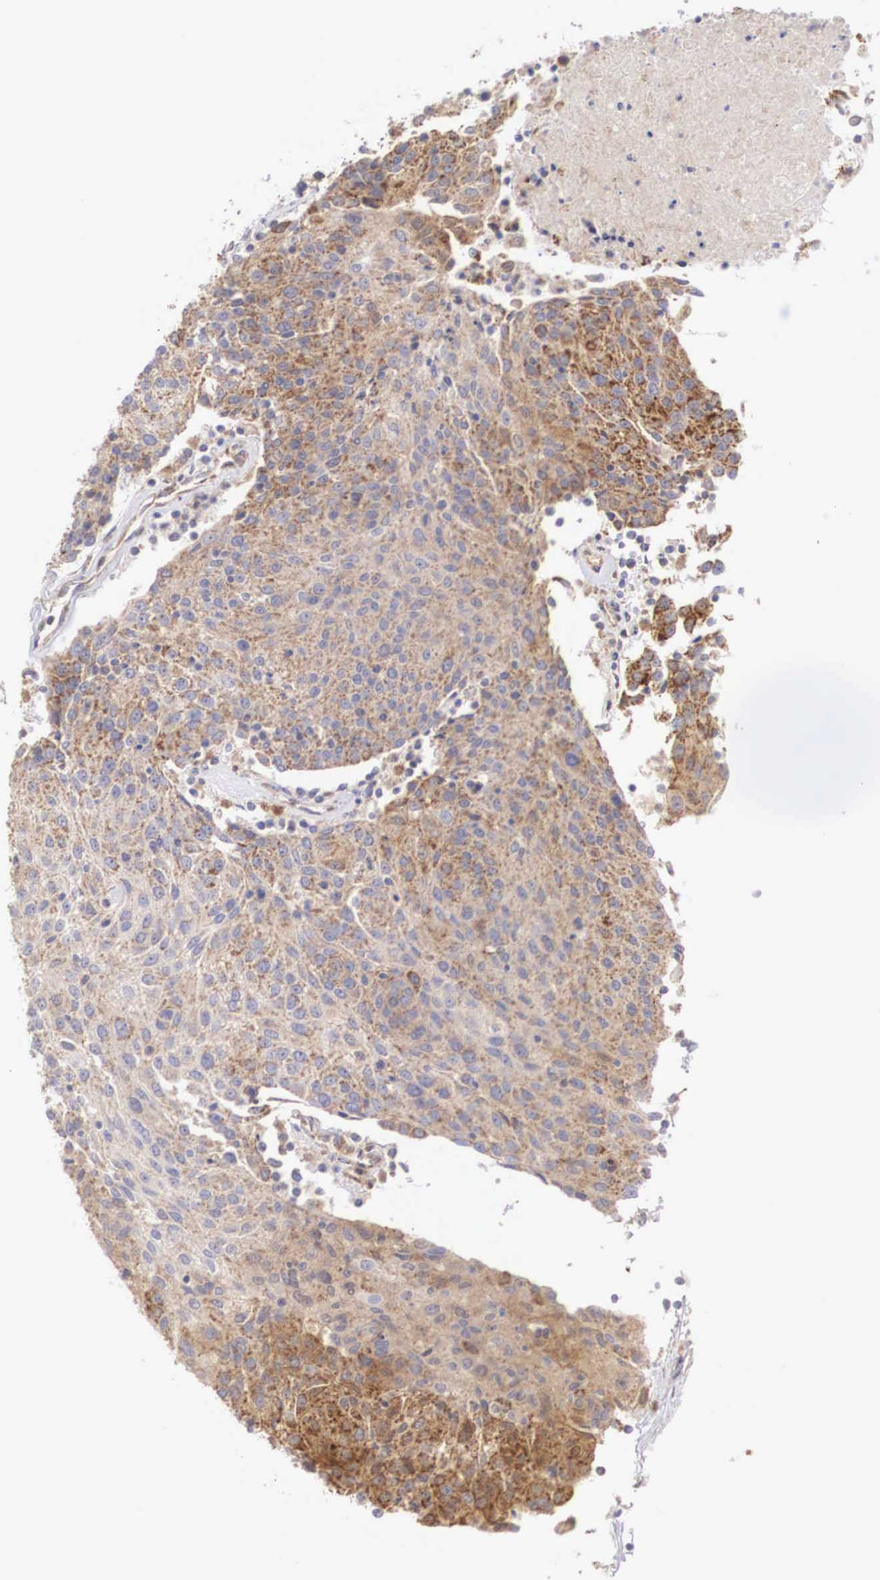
{"staining": {"intensity": "moderate", "quantity": ">75%", "location": "cytoplasmic/membranous"}, "tissue": "urothelial cancer", "cell_type": "Tumor cells", "image_type": "cancer", "snomed": [{"axis": "morphology", "description": "Urothelial carcinoma, High grade"}, {"axis": "topography", "description": "Urinary bladder"}], "caption": "Urothelial cancer stained with a protein marker reveals moderate staining in tumor cells.", "gene": "XPNPEP3", "patient": {"sex": "female", "age": 85}}